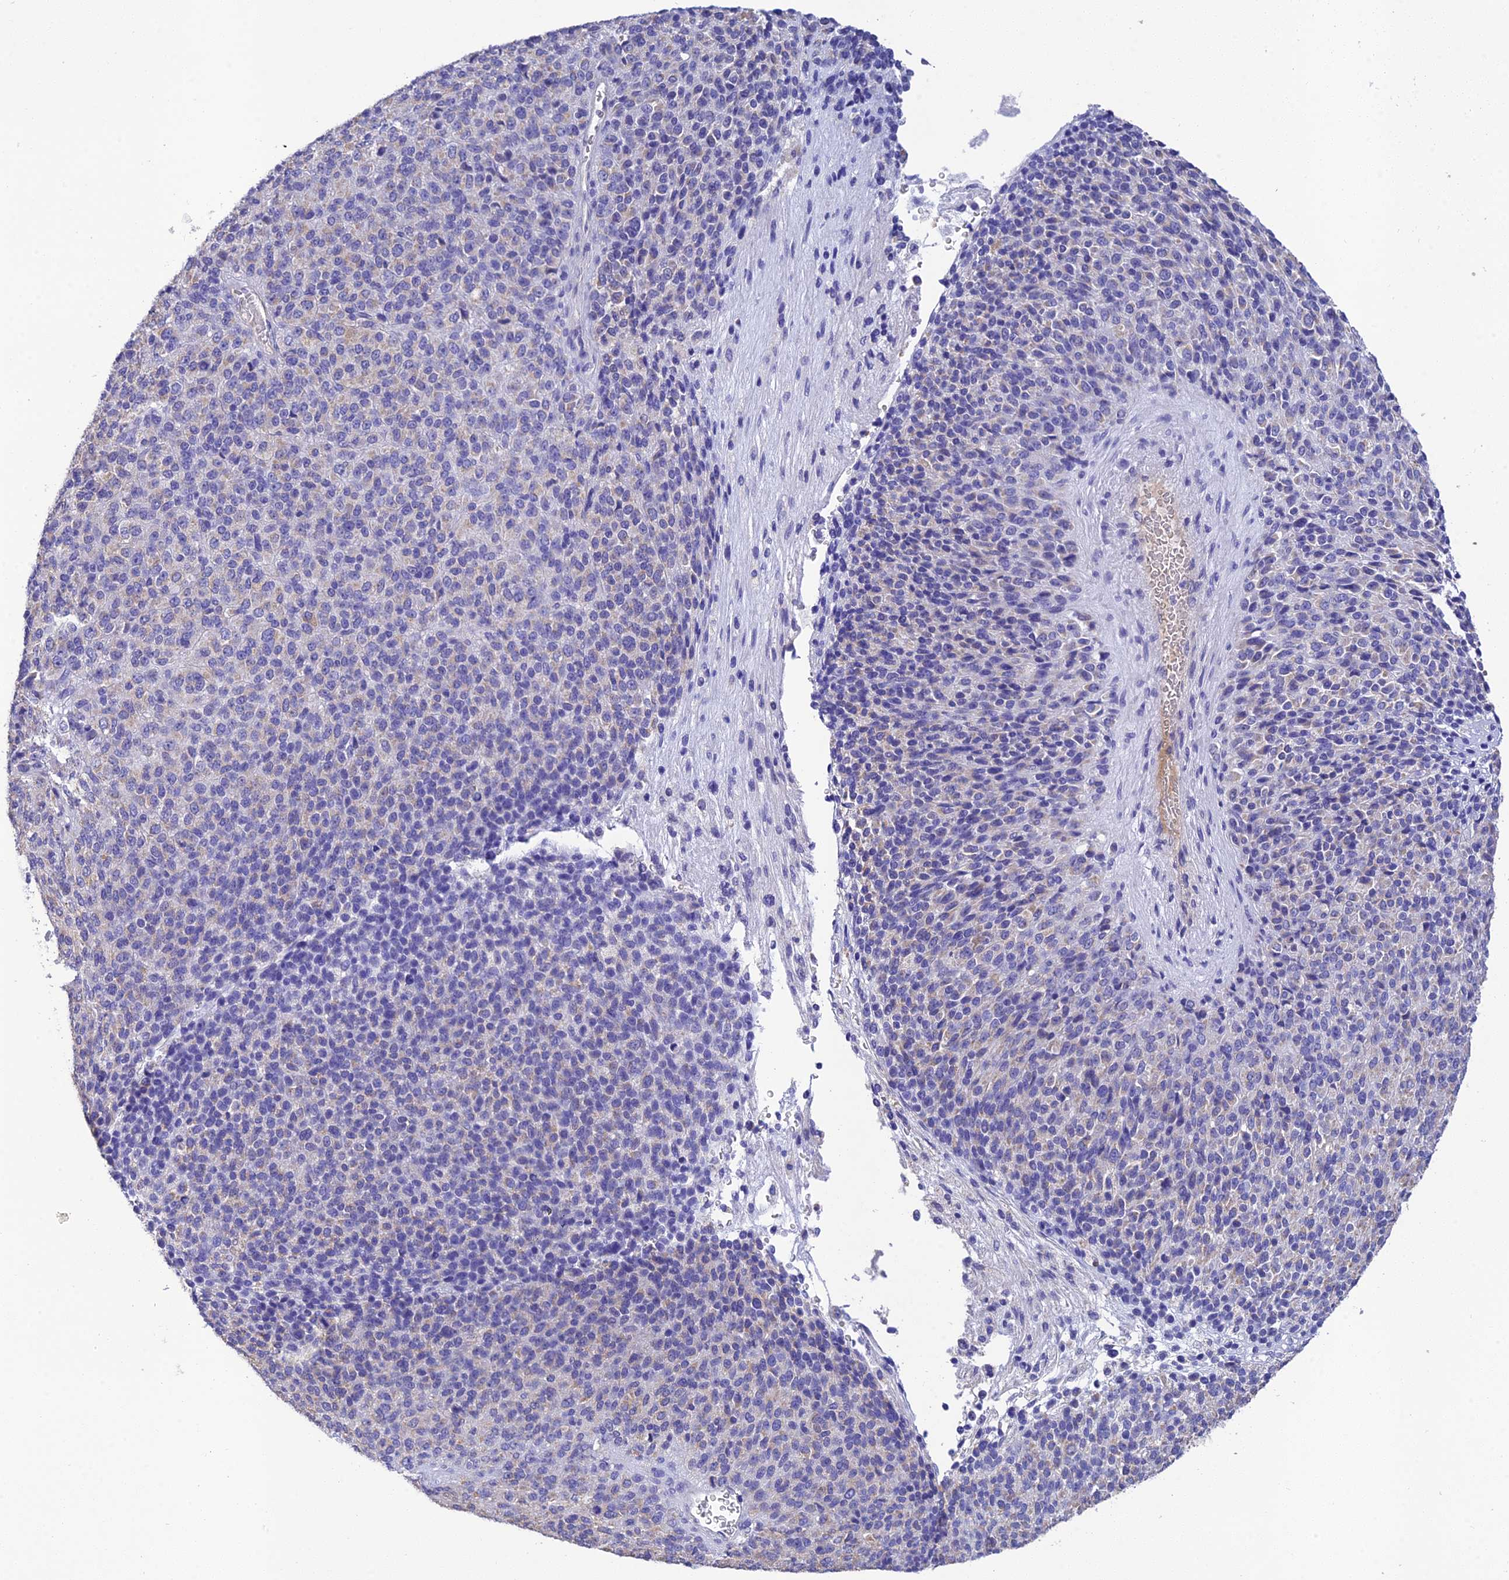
{"staining": {"intensity": "negative", "quantity": "none", "location": "none"}, "tissue": "melanoma", "cell_type": "Tumor cells", "image_type": "cancer", "snomed": [{"axis": "morphology", "description": "Malignant melanoma, Metastatic site"}, {"axis": "topography", "description": "Brain"}], "caption": "Tumor cells are negative for brown protein staining in malignant melanoma (metastatic site).", "gene": "MS4A5", "patient": {"sex": "female", "age": 56}}